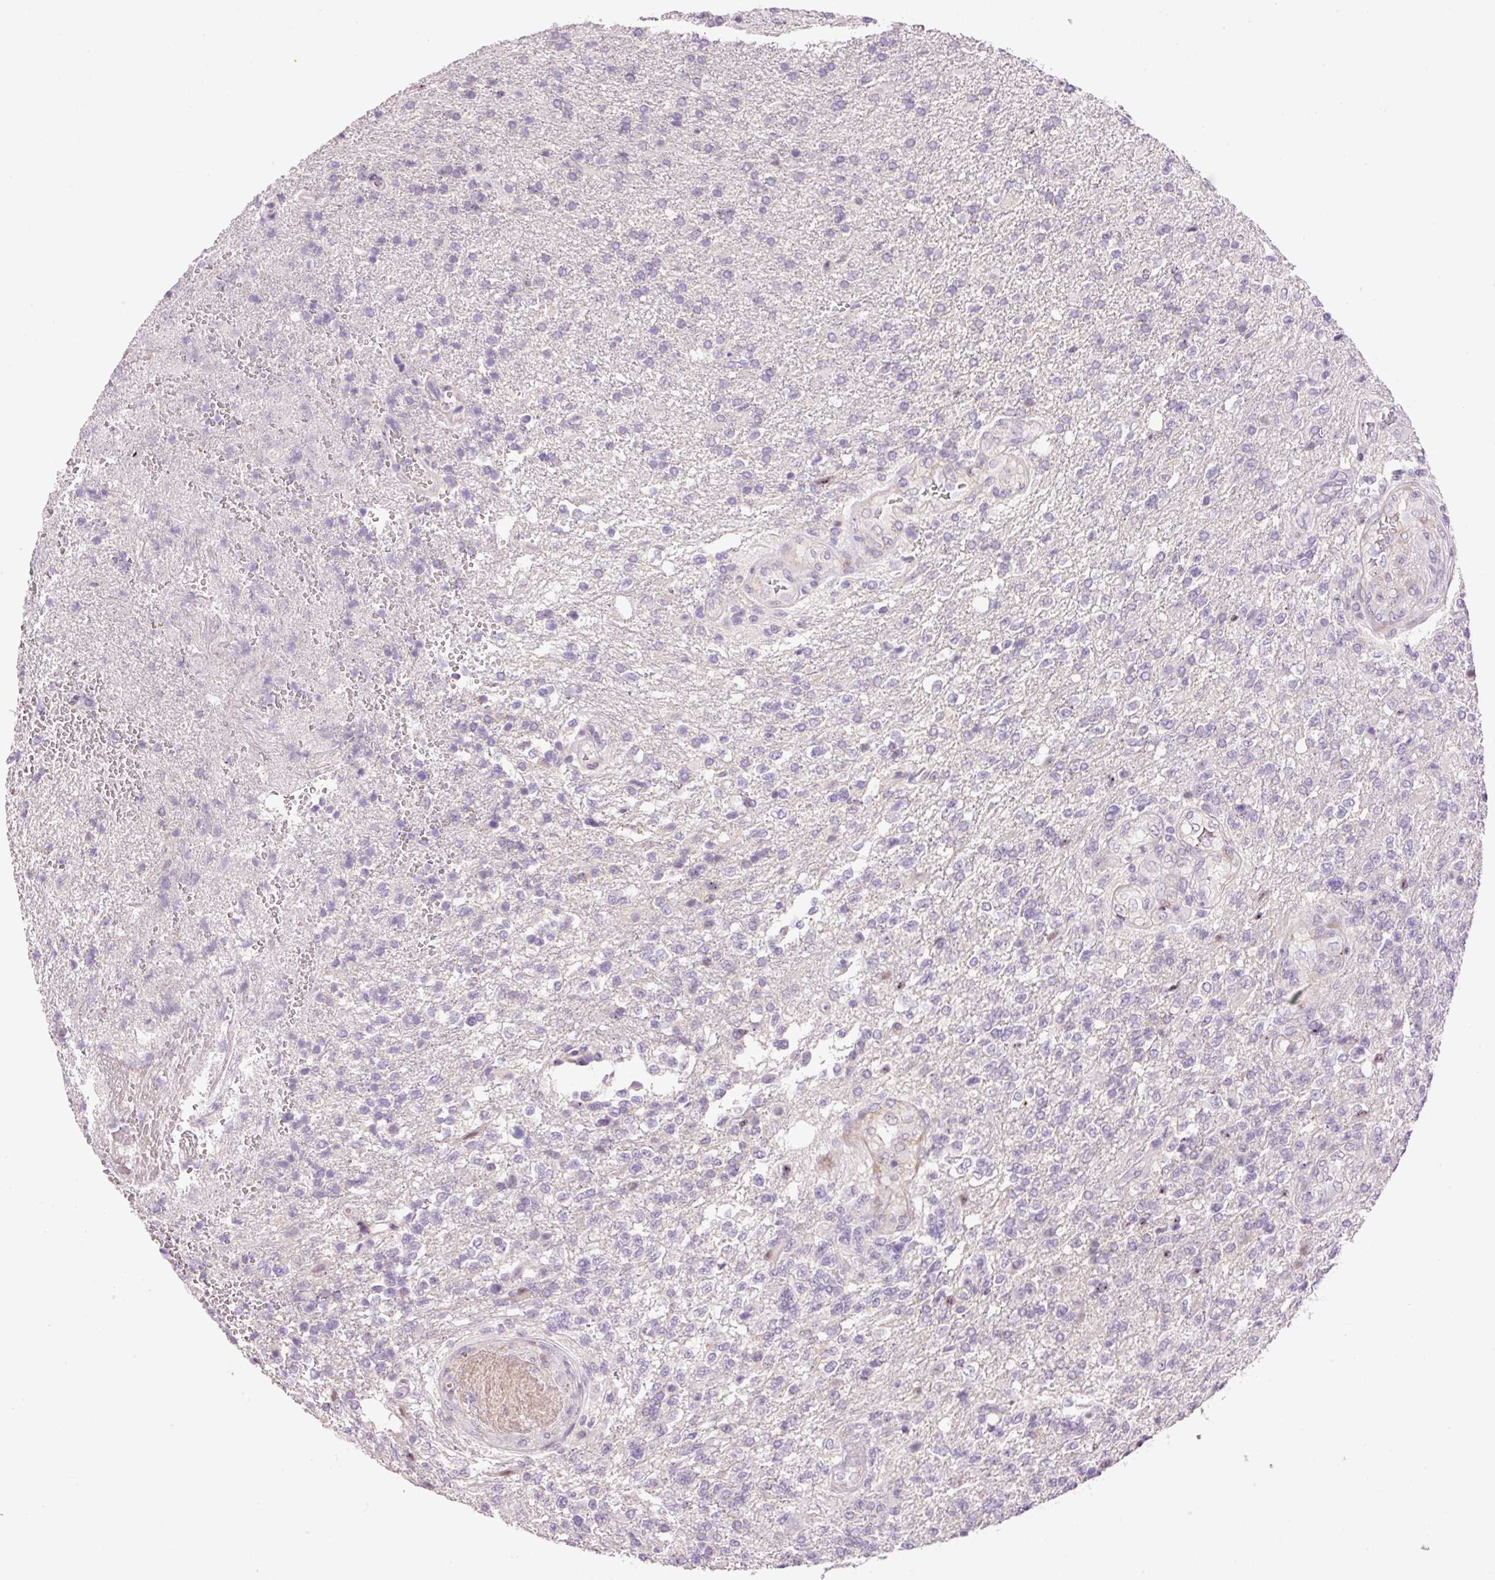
{"staining": {"intensity": "negative", "quantity": "none", "location": "none"}, "tissue": "glioma", "cell_type": "Tumor cells", "image_type": "cancer", "snomed": [{"axis": "morphology", "description": "Glioma, malignant, High grade"}, {"axis": "topography", "description": "Brain"}], "caption": "Immunohistochemical staining of glioma exhibits no significant staining in tumor cells.", "gene": "HNF1A", "patient": {"sex": "male", "age": 56}}